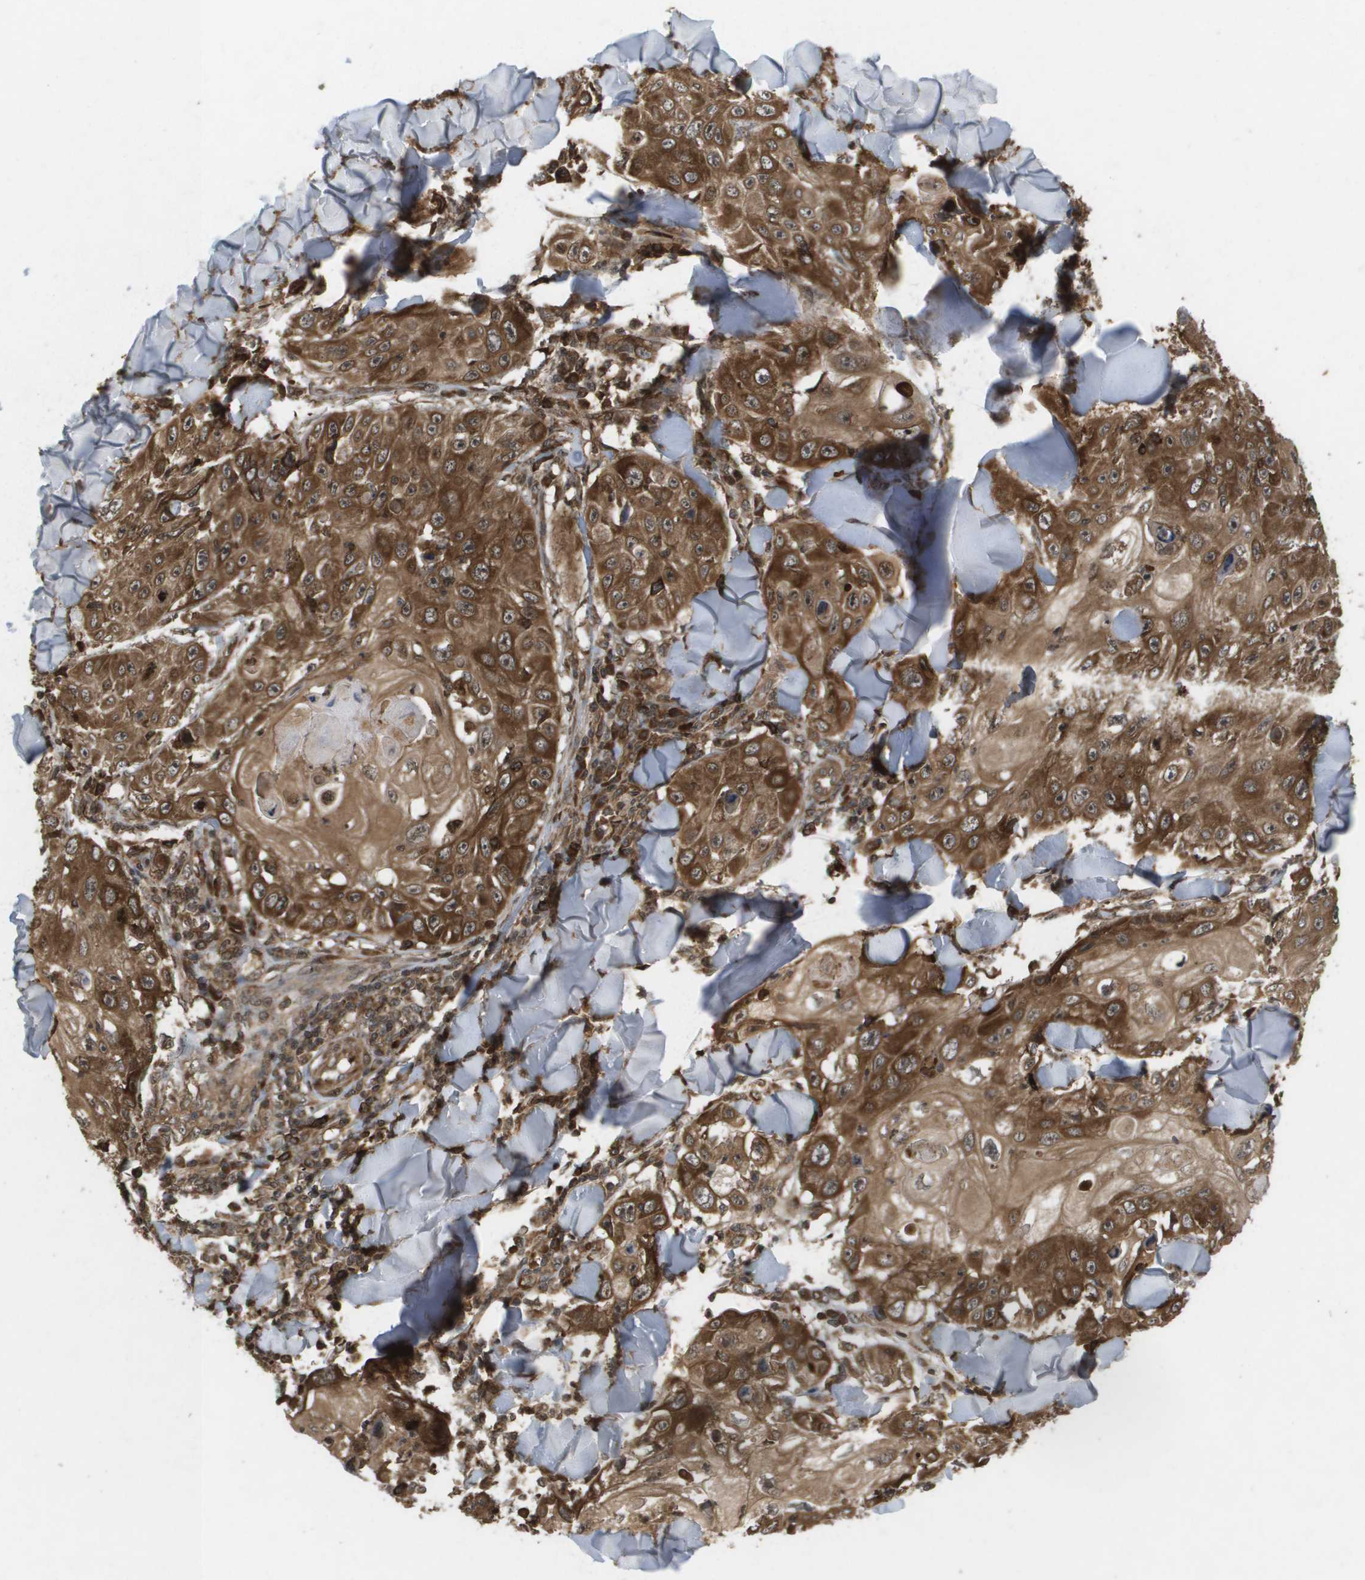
{"staining": {"intensity": "strong", "quantity": ">75%", "location": "cytoplasmic/membranous"}, "tissue": "skin cancer", "cell_type": "Tumor cells", "image_type": "cancer", "snomed": [{"axis": "morphology", "description": "Squamous cell carcinoma, NOS"}, {"axis": "topography", "description": "Skin"}], "caption": "Skin cancer tissue displays strong cytoplasmic/membranous staining in about >75% of tumor cells, visualized by immunohistochemistry. (Stains: DAB in brown, nuclei in blue, Microscopy: brightfield microscopy at high magnification).", "gene": "KIF11", "patient": {"sex": "male", "age": 86}}